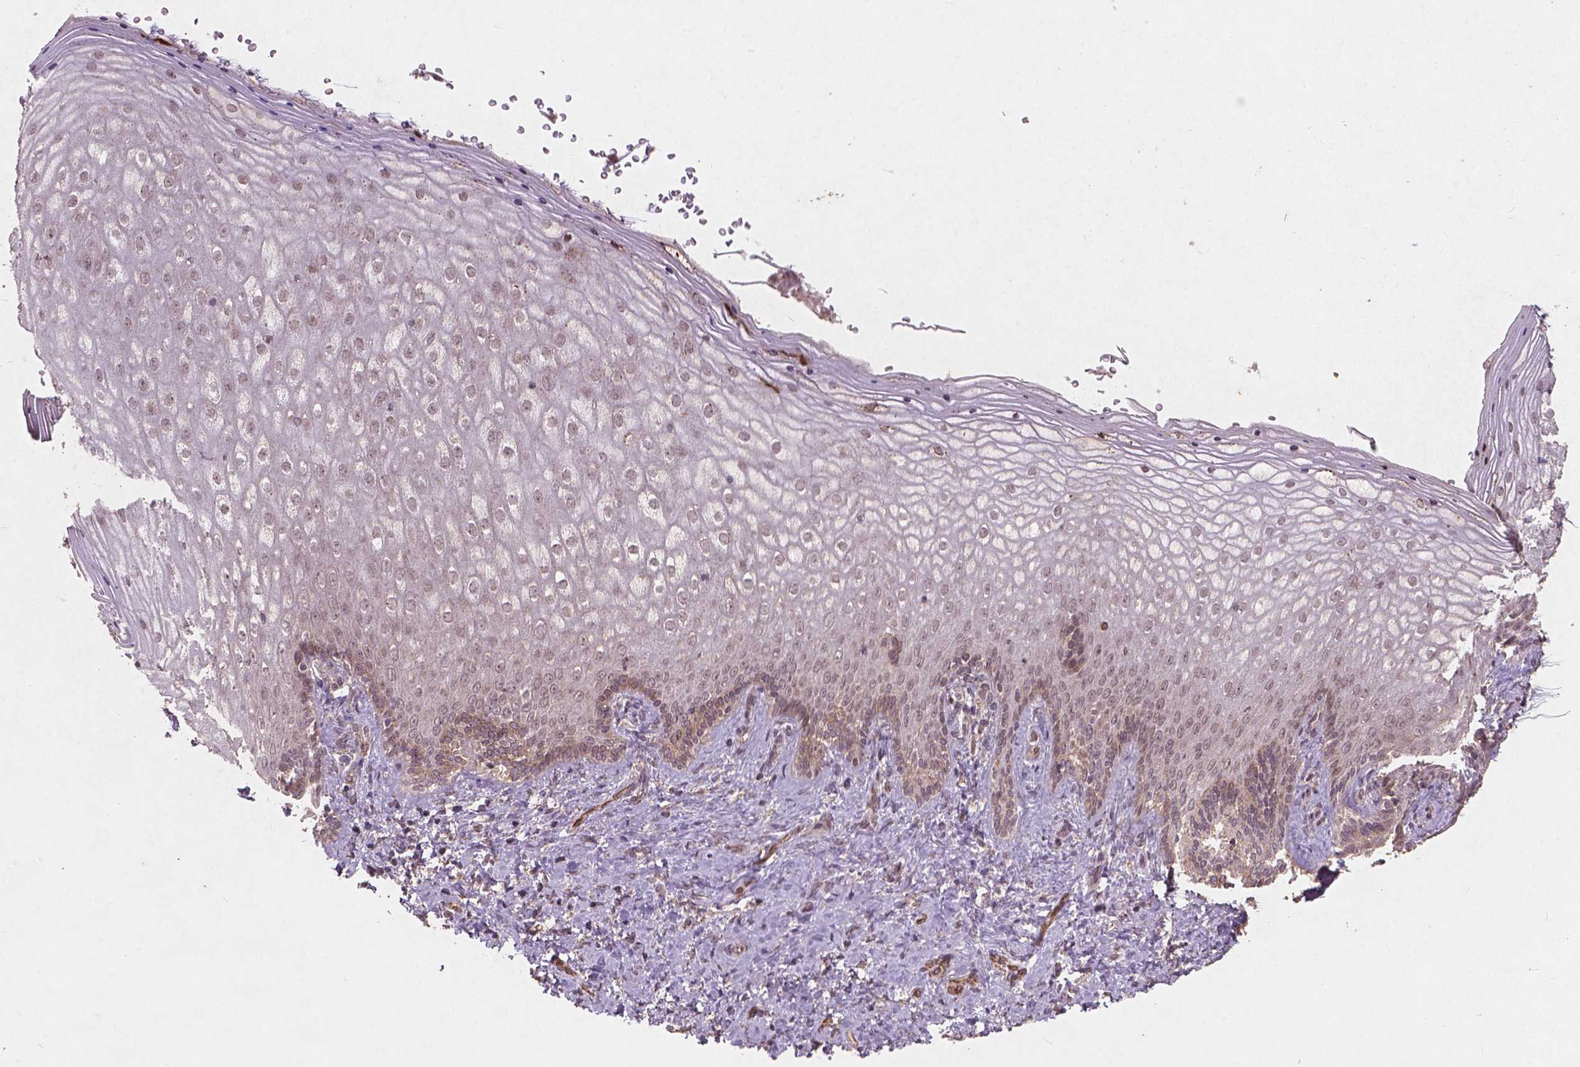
{"staining": {"intensity": "weak", "quantity": "25%-75%", "location": "cytoplasmic/membranous"}, "tissue": "vagina", "cell_type": "Squamous epithelial cells", "image_type": "normal", "snomed": [{"axis": "morphology", "description": "Normal tissue, NOS"}, {"axis": "topography", "description": "Vagina"}], "caption": "High-power microscopy captured an immunohistochemistry image of normal vagina, revealing weak cytoplasmic/membranous positivity in approximately 25%-75% of squamous epithelial cells. (brown staining indicates protein expression, while blue staining denotes nuclei).", "gene": "SMAD2", "patient": {"sex": "female", "age": 42}}